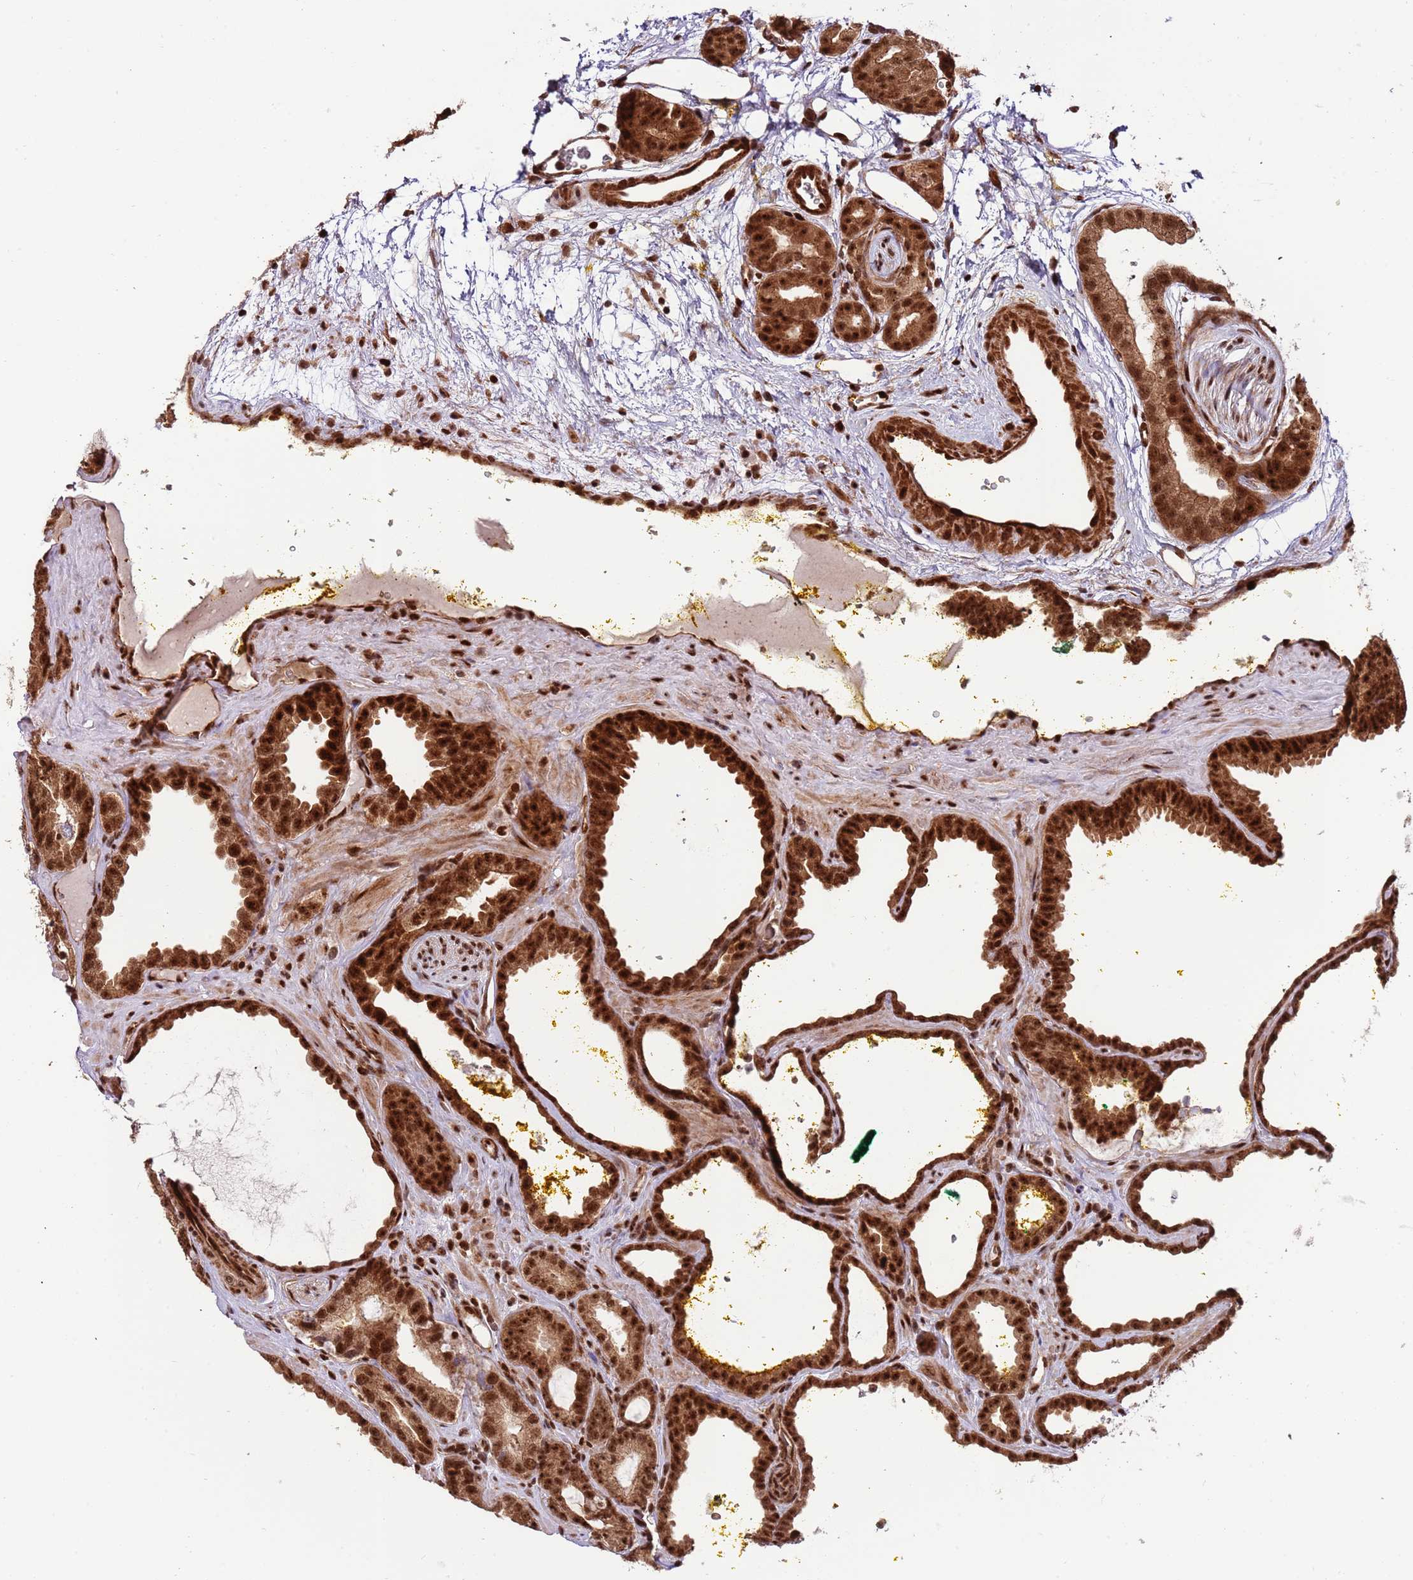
{"staining": {"intensity": "strong", "quantity": ">75%", "location": "cytoplasmic/membranous,nuclear"}, "tissue": "prostate cancer", "cell_type": "Tumor cells", "image_type": "cancer", "snomed": [{"axis": "morphology", "description": "Adenocarcinoma, High grade"}, {"axis": "topography", "description": "Prostate"}], "caption": "Brown immunohistochemical staining in human adenocarcinoma (high-grade) (prostate) shows strong cytoplasmic/membranous and nuclear staining in about >75% of tumor cells.", "gene": "RIF1", "patient": {"sex": "male", "age": 72}}